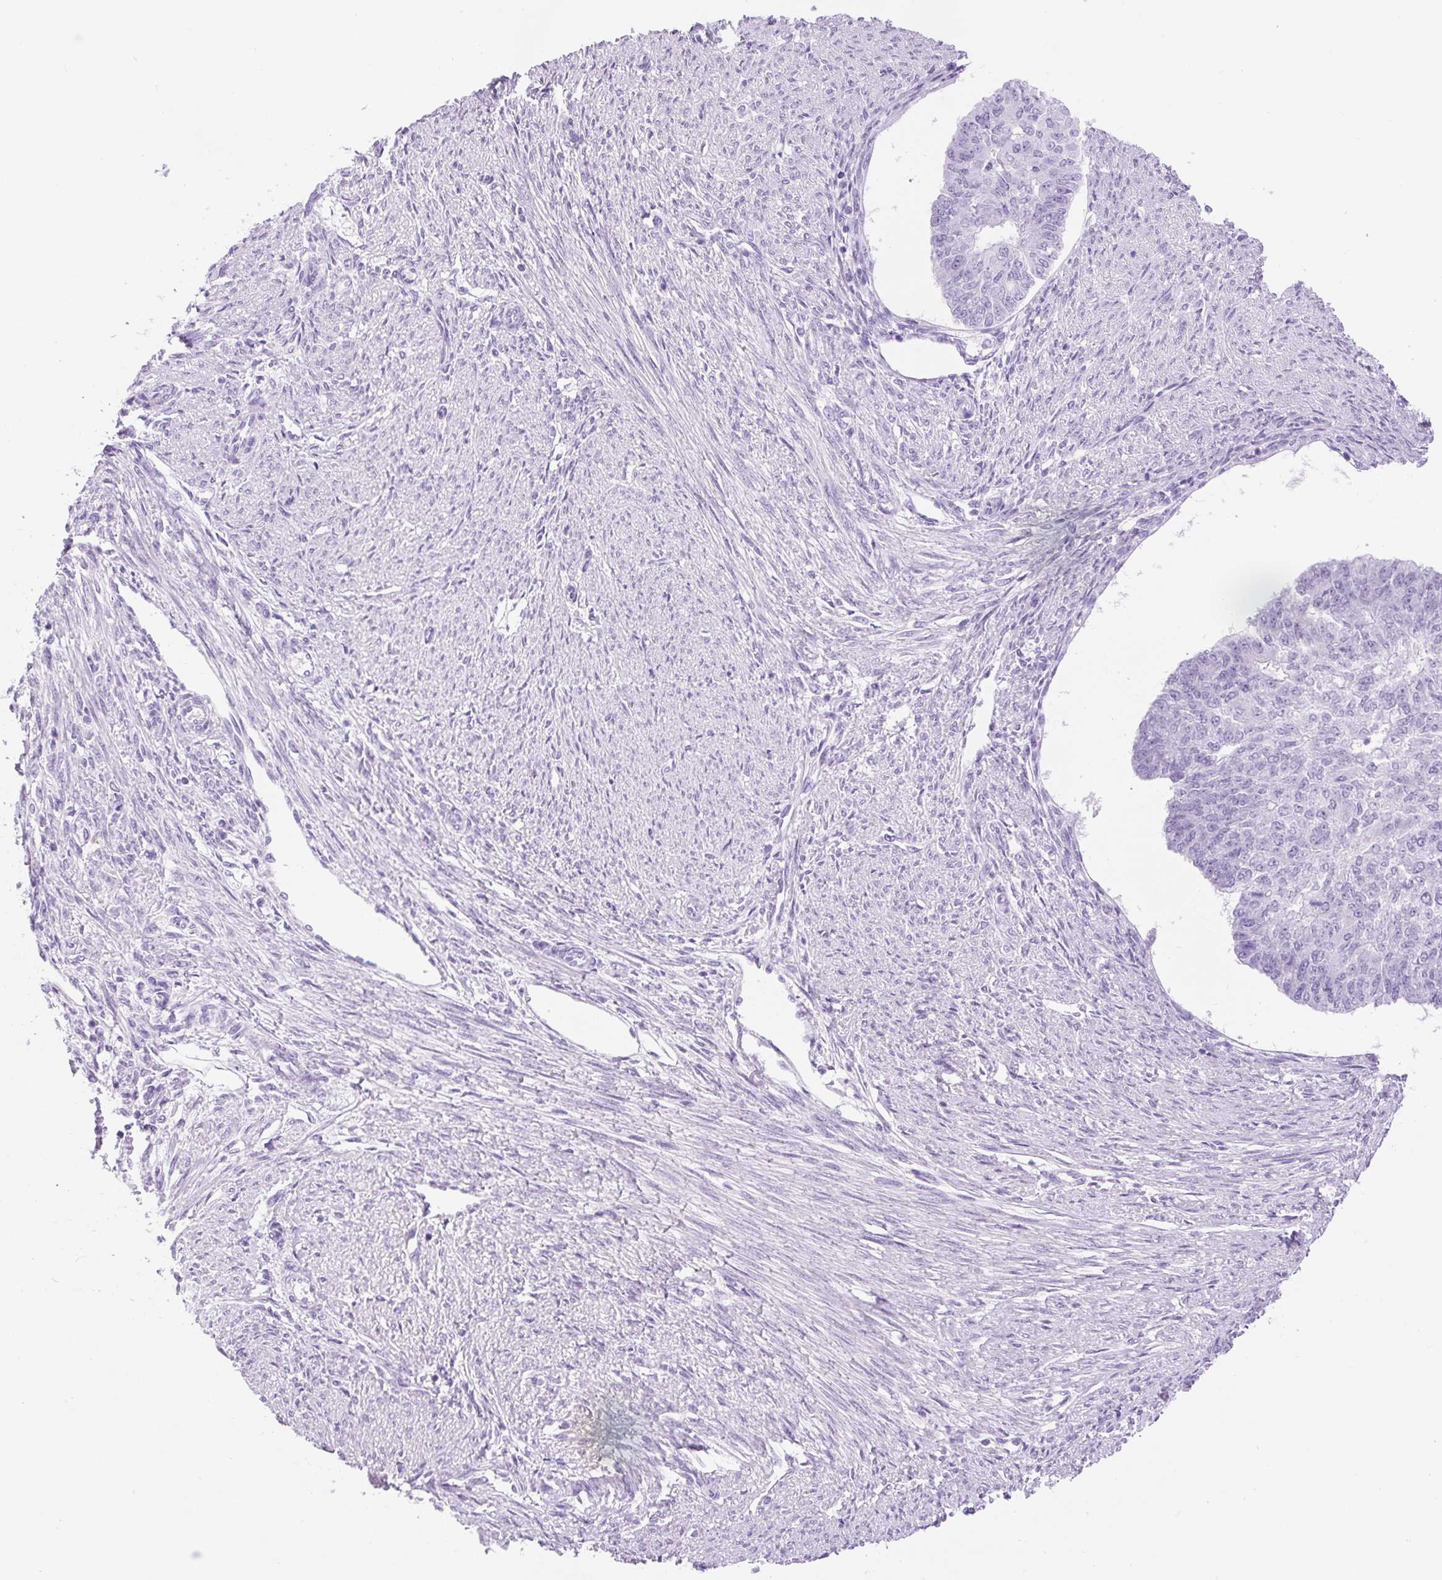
{"staining": {"intensity": "negative", "quantity": "none", "location": "none"}, "tissue": "endometrial cancer", "cell_type": "Tumor cells", "image_type": "cancer", "snomed": [{"axis": "morphology", "description": "Adenocarcinoma, NOS"}, {"axis": "topography", "description": "Endometrium"}], "caption": "The IHC photomicrograph has no significant expression in tumor cells of endometrial cancer (adenocarcinoma) tissue. (DAB (3,3'-diaminobenzidine) IHC visualized using brightfield microscopy, high magnification).", "gene": "UBL3", "patient": {"sex": "female", "age": 32}}